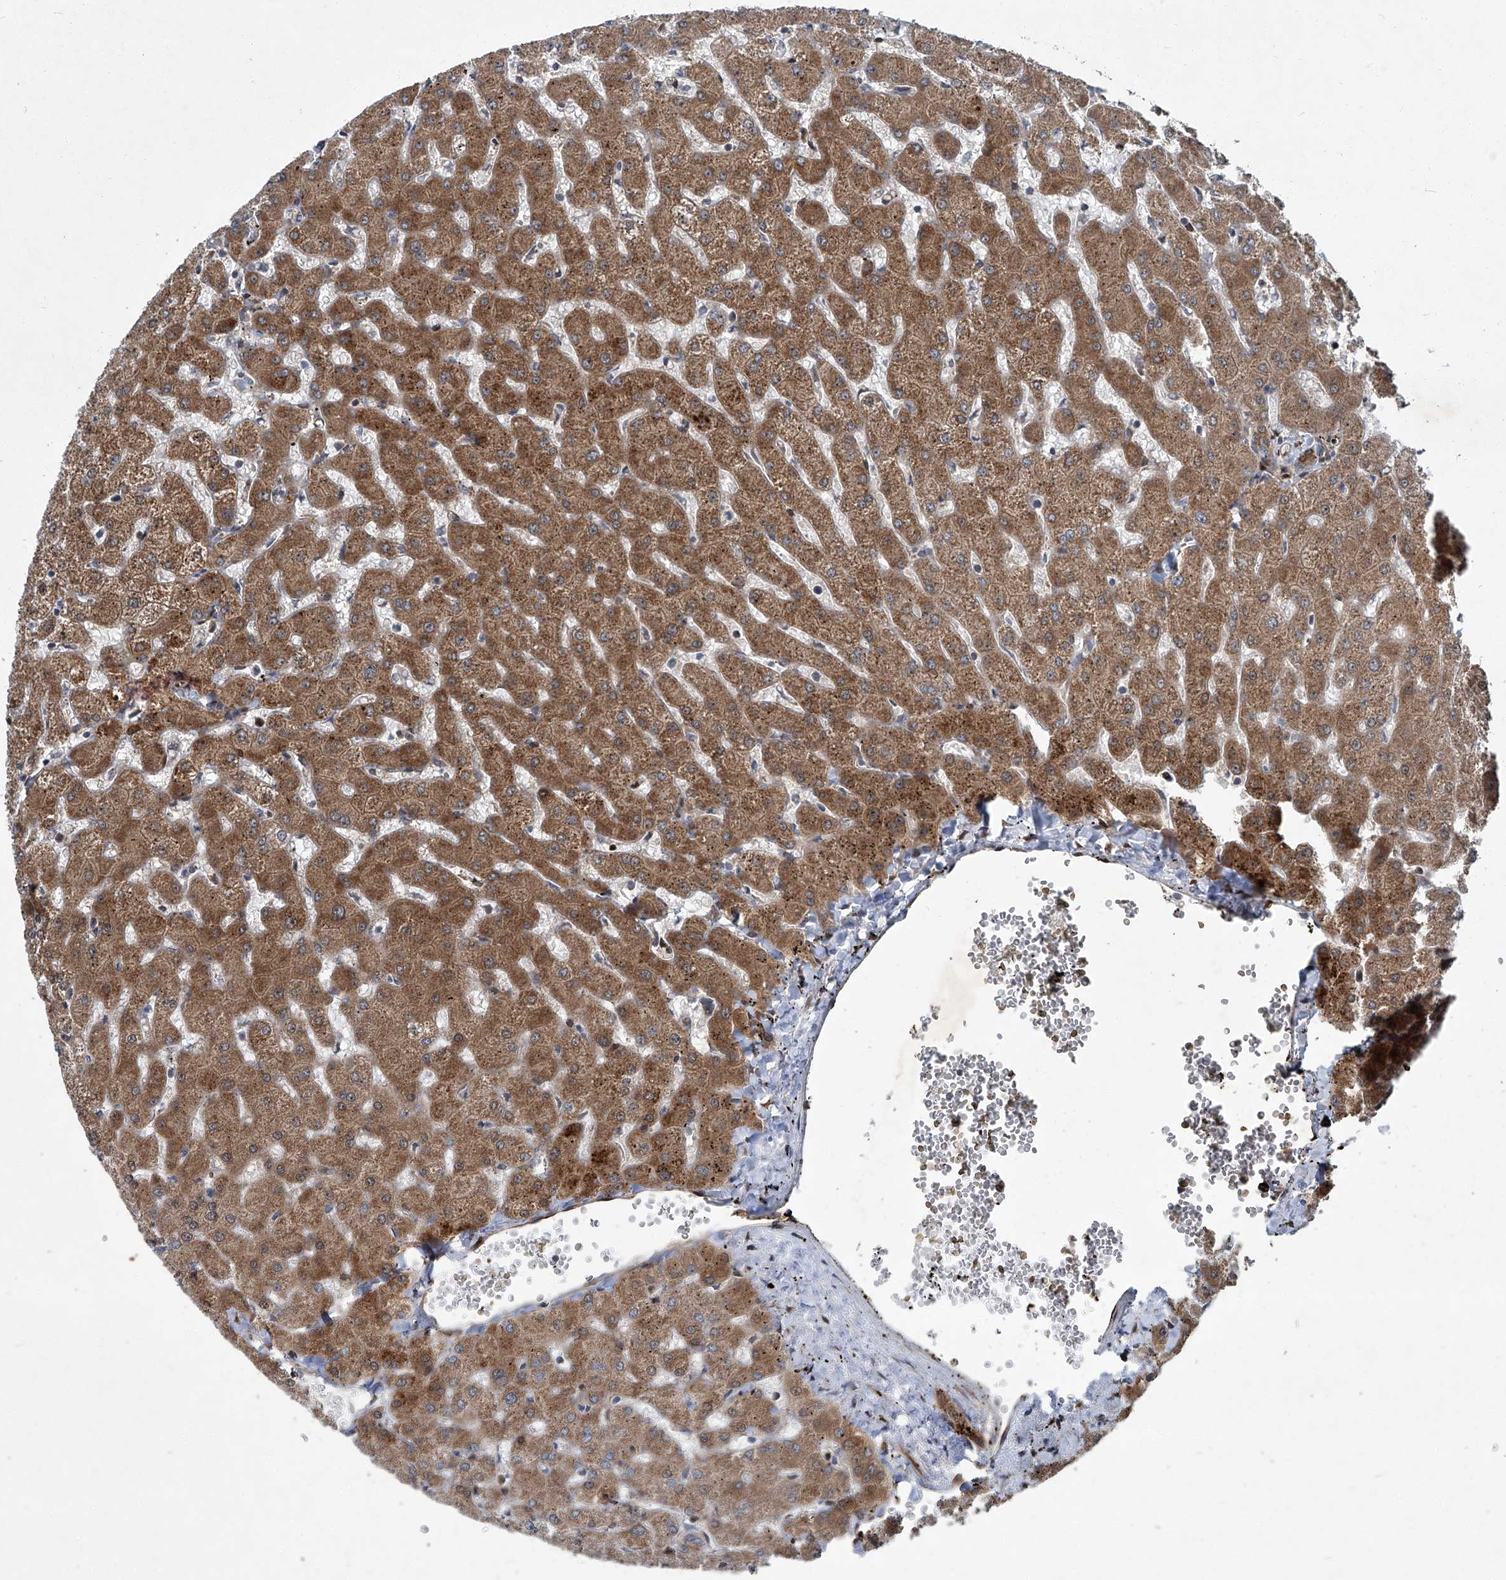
{"staining": {"intensity": "moderate", "quantity": ">75%", "location": "cytoplasmic/membranous"}, "tissue": "liver", "cell_type": "Cholangiocytes", "image_type": "normal", "snomed": [{"axis": "morphology", "description": "Normal tissue, NOS"}, {"axis": "topography", "description": "Liver"}], "caption": "IHC (DAB (3,3'-diaminobenzidine)) staining of normal liver displays moderate cytoplasmic/membranous protein positivity in approximately >75% of cholangiocytes. (Stains: DAB (3,3'-diaminobenzidine) in brown, nuclei in blue, Microscopy: brightfield microscopy at high magnification).", "gene": "GPR132", "patient": {"sex": "female", "age": 63}}